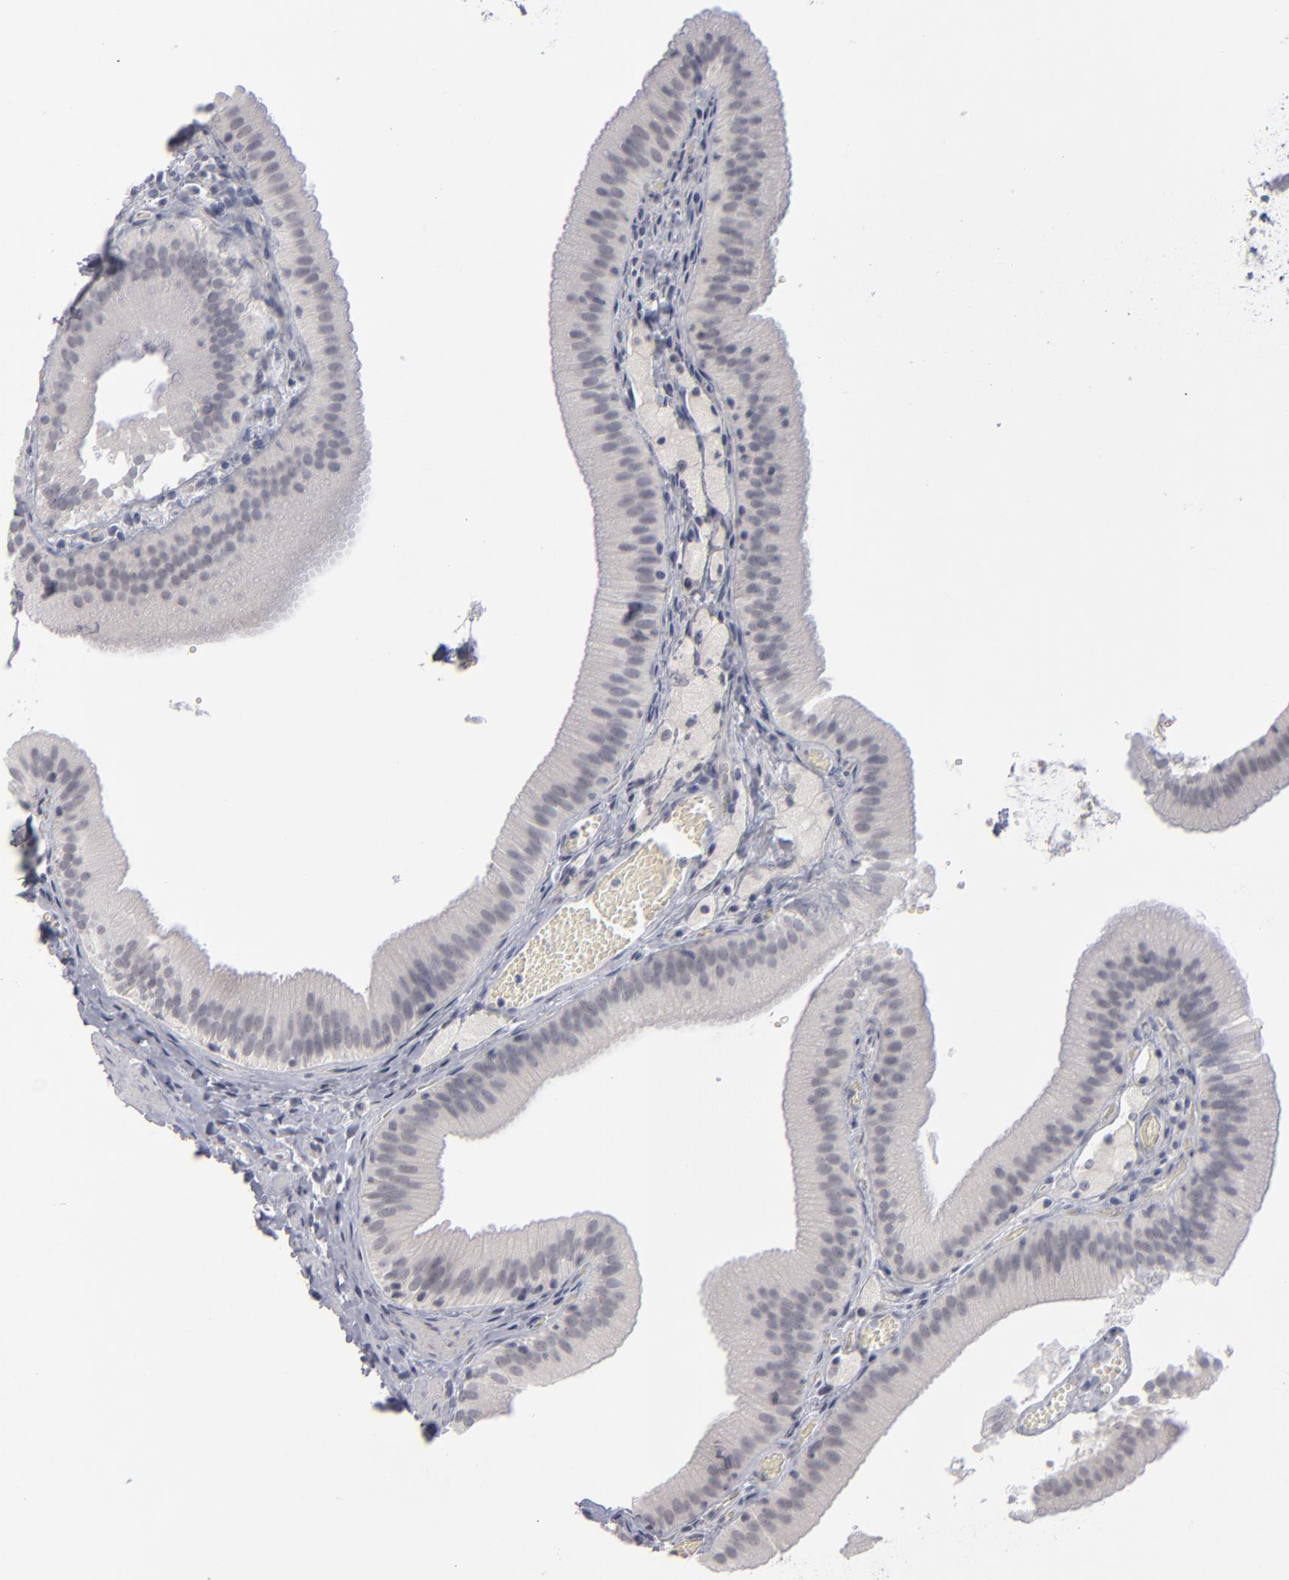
{"staining": {"intensity": "negative", "quantity": "none", "location": "none"}, "tissue": "gallbladder", "cell_type": "Glandular cells", "image_type": "normal", "snomed": [{"axis": "morphology", "description": "Normal tissue, NOS"}, {"axis": "topography", "description": "Gallbladder"}], "caption": "IHC photomicrograph of normal gallbladder: gallbladder stained with DAB (3,3'-diaminobenzidine) exhibits no significant protein staining in glandular cells. Brightfield microscopy of immunohistochemistry (IHC) stained with DAB (brown) and hematoxylin (blue), captured at high magnification.", "gene": "KIAA1210", "patient": {"sex": "female", "age": 24}}